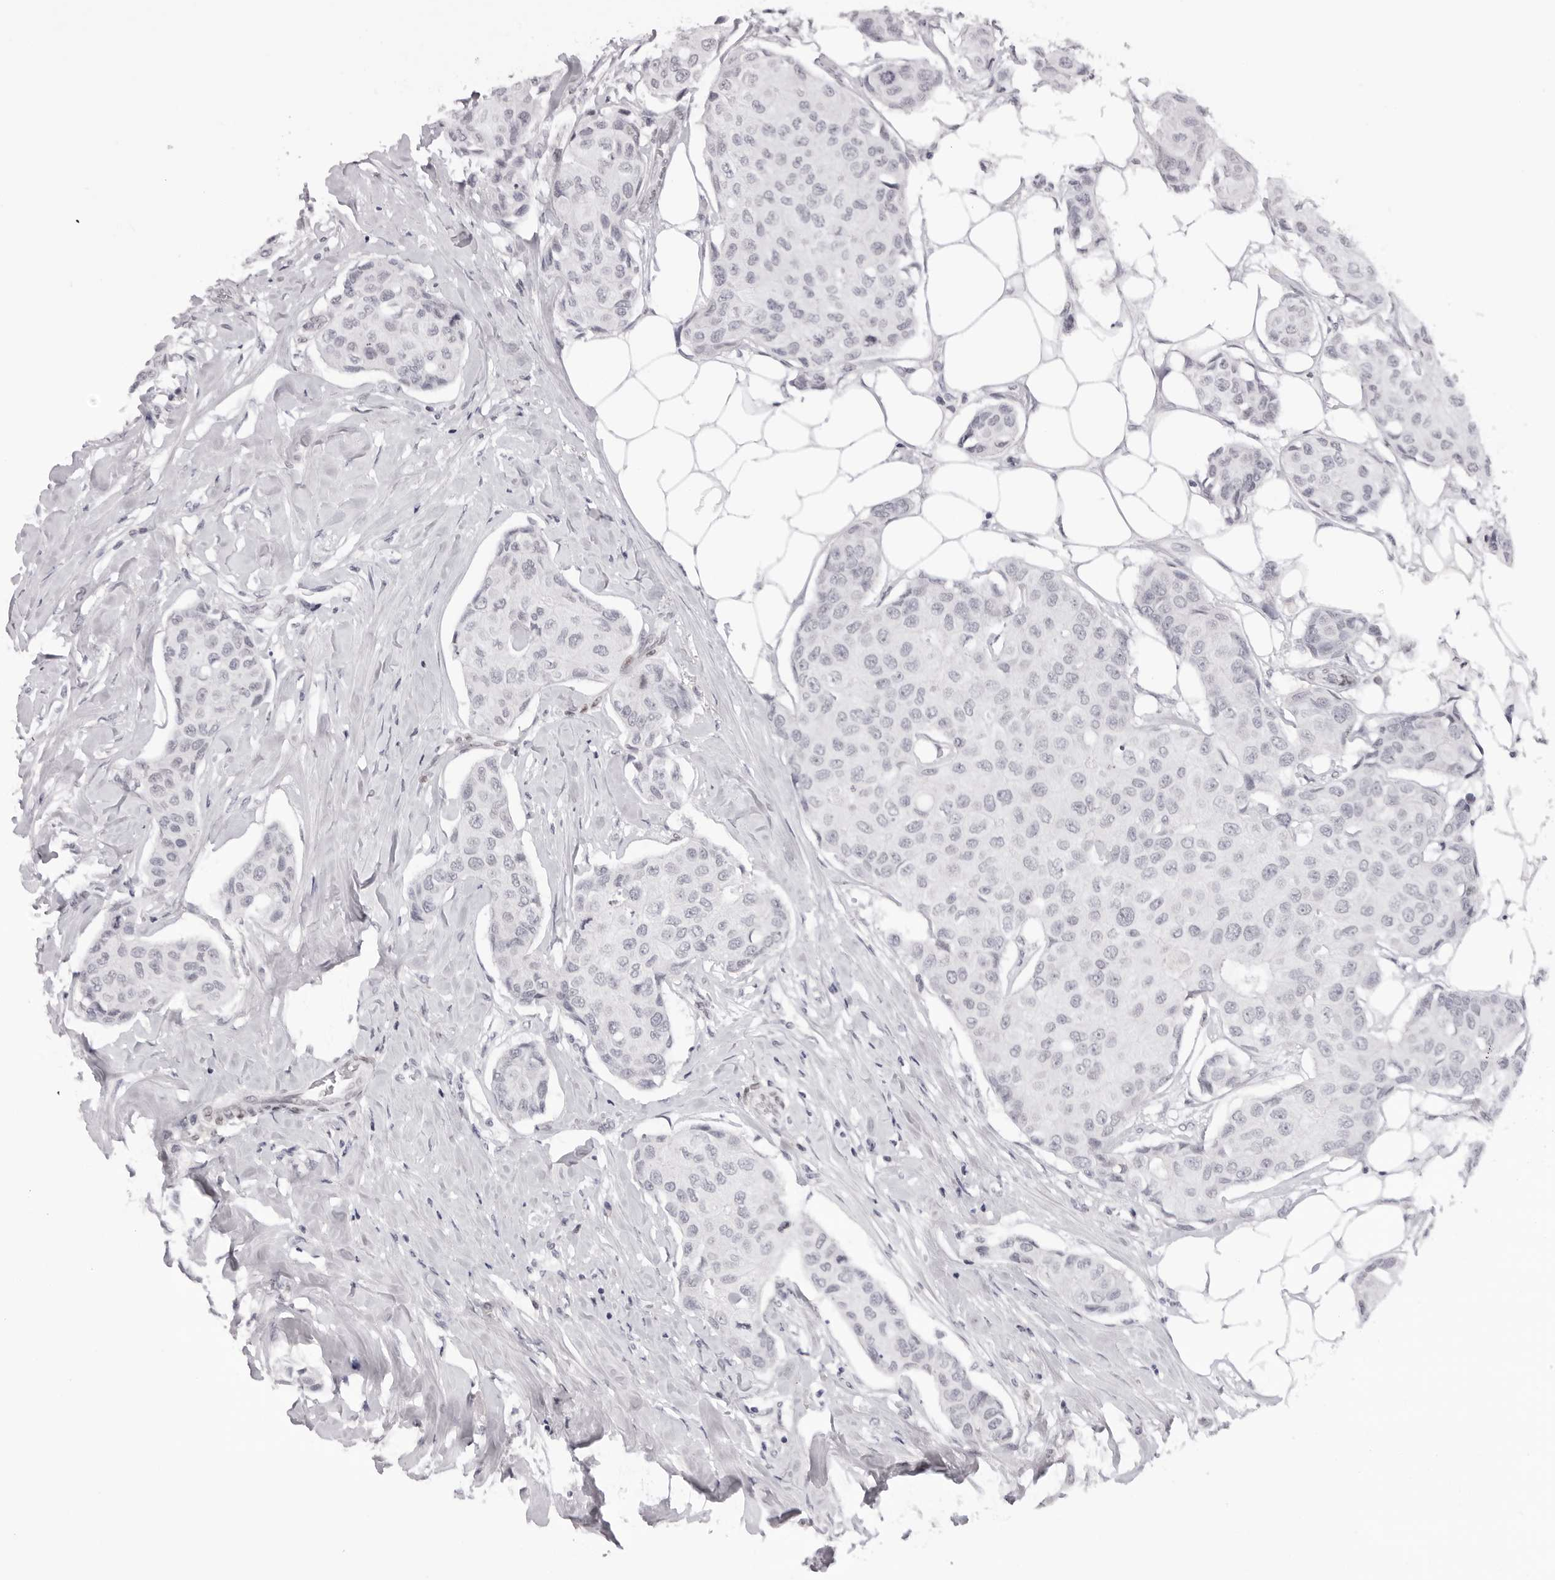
{"staining": {"intensity": "negative", "quantity": "none", "location": "none"}, "tissue": "breast cancer", "cell_type": "Tumor cells", "image_type": "cancer", "snomed": [{"axis": "morphology", "description": "Duct carcinoma"}, {"axis": "topography", "description": "Breast"}], "caption": "A micrograph of breast cancer stained for a protein demonstrates no brown staining in tumor cells.", "gene": "MAFK", "patient": {"sex": "female", "age": 80}}